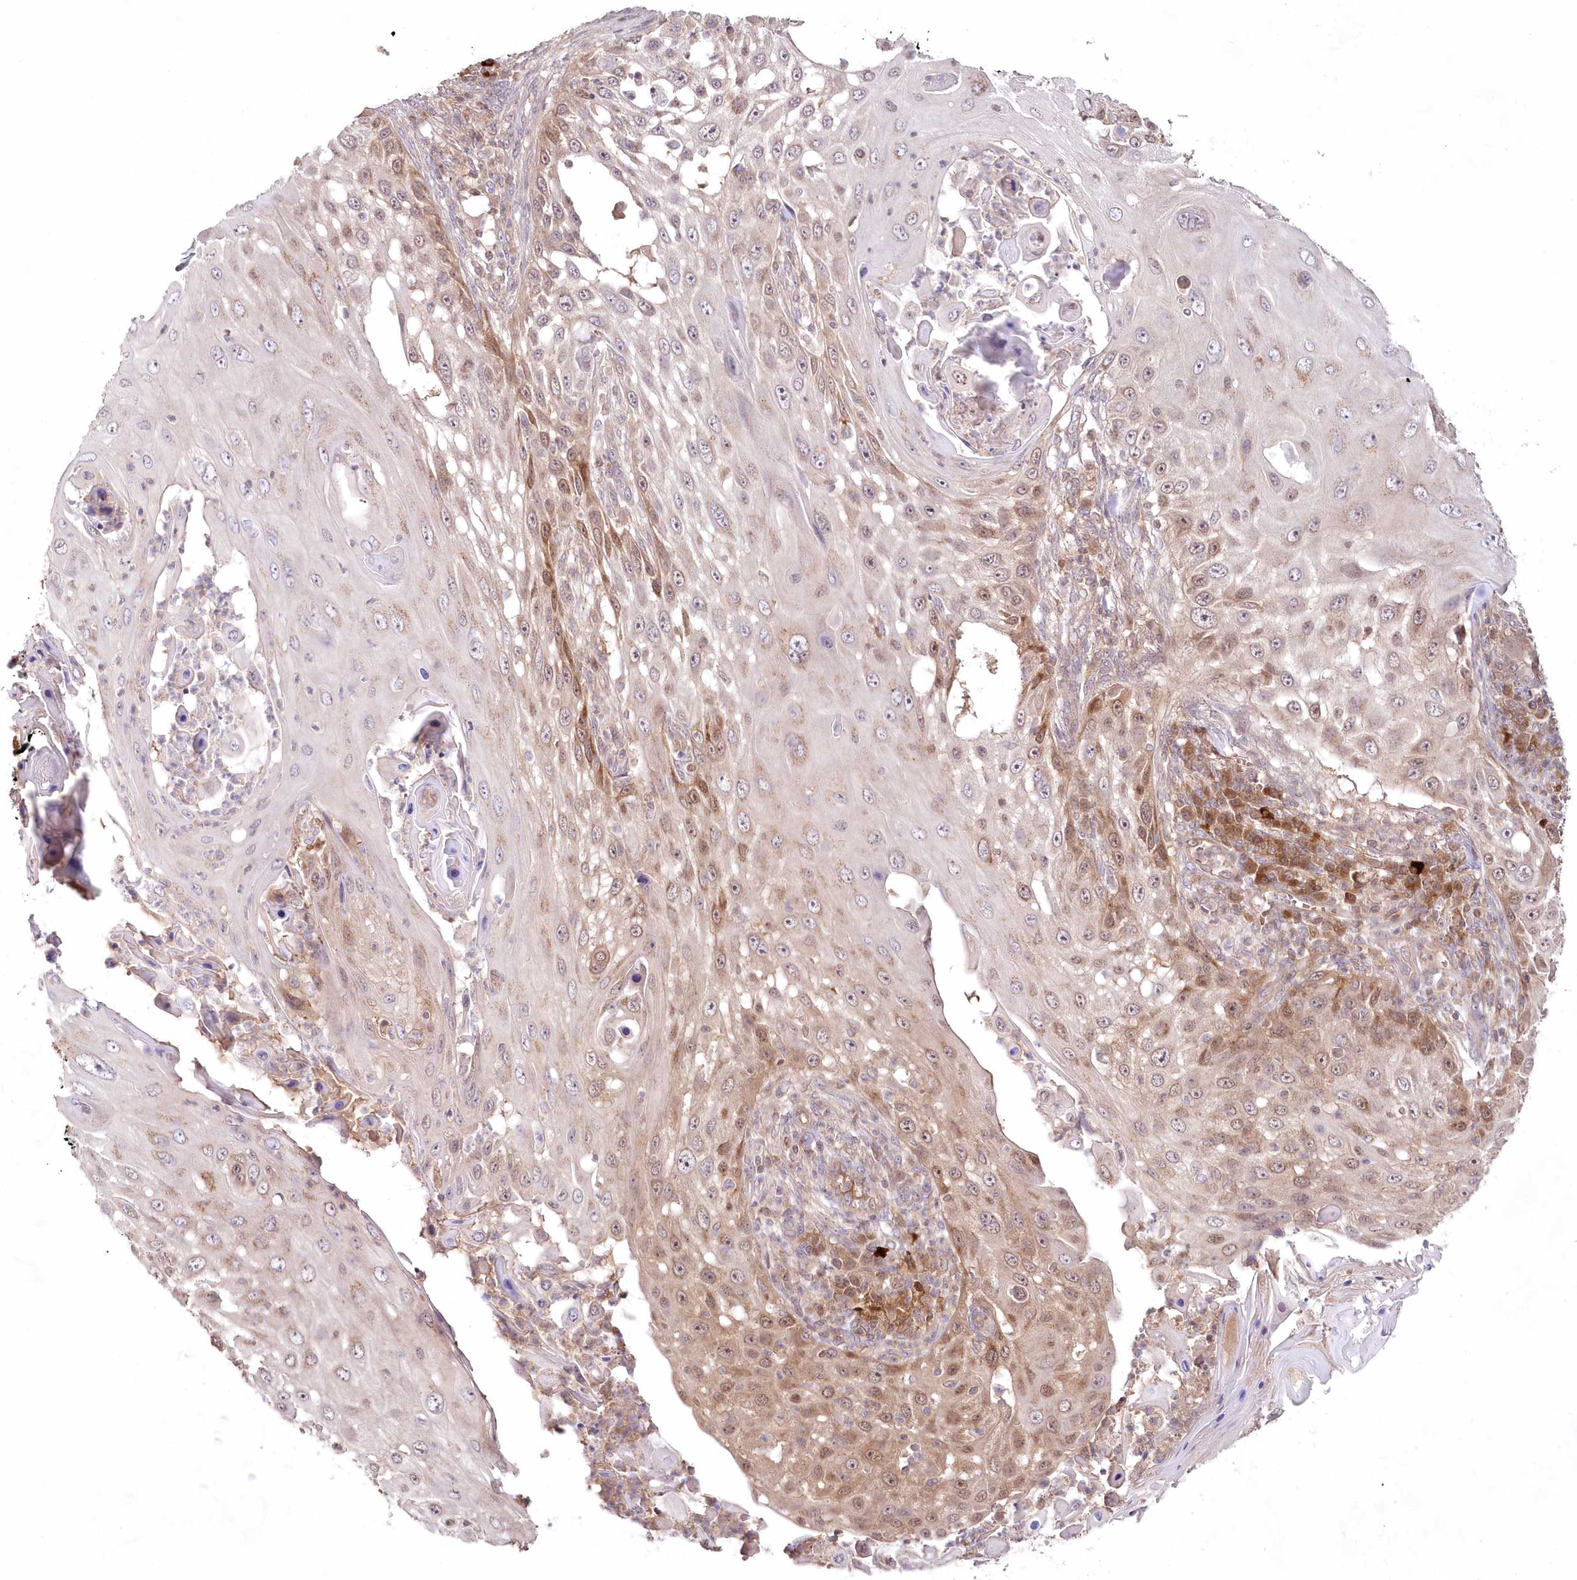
{"staining": {"intensity": "weak", "quantity": "<25%", "location": "cytoplasmic/membranous"}, "tissue": "skin cancer", "cell_type": "Tumor cells", "image_type": "cancer", "snomed": [{"axis": "morphology", "description": "Squamous cell carcinoma, NOS"}, {"axis": "topography", "description": "Skin"}], "caption": "Histopathology image shows no protein positivity in tumor cells of skin cancer (squamous cell carcinoma) tissue.", "gene": "IMPA1", "patient": {"sex": "female", "age": 44}}